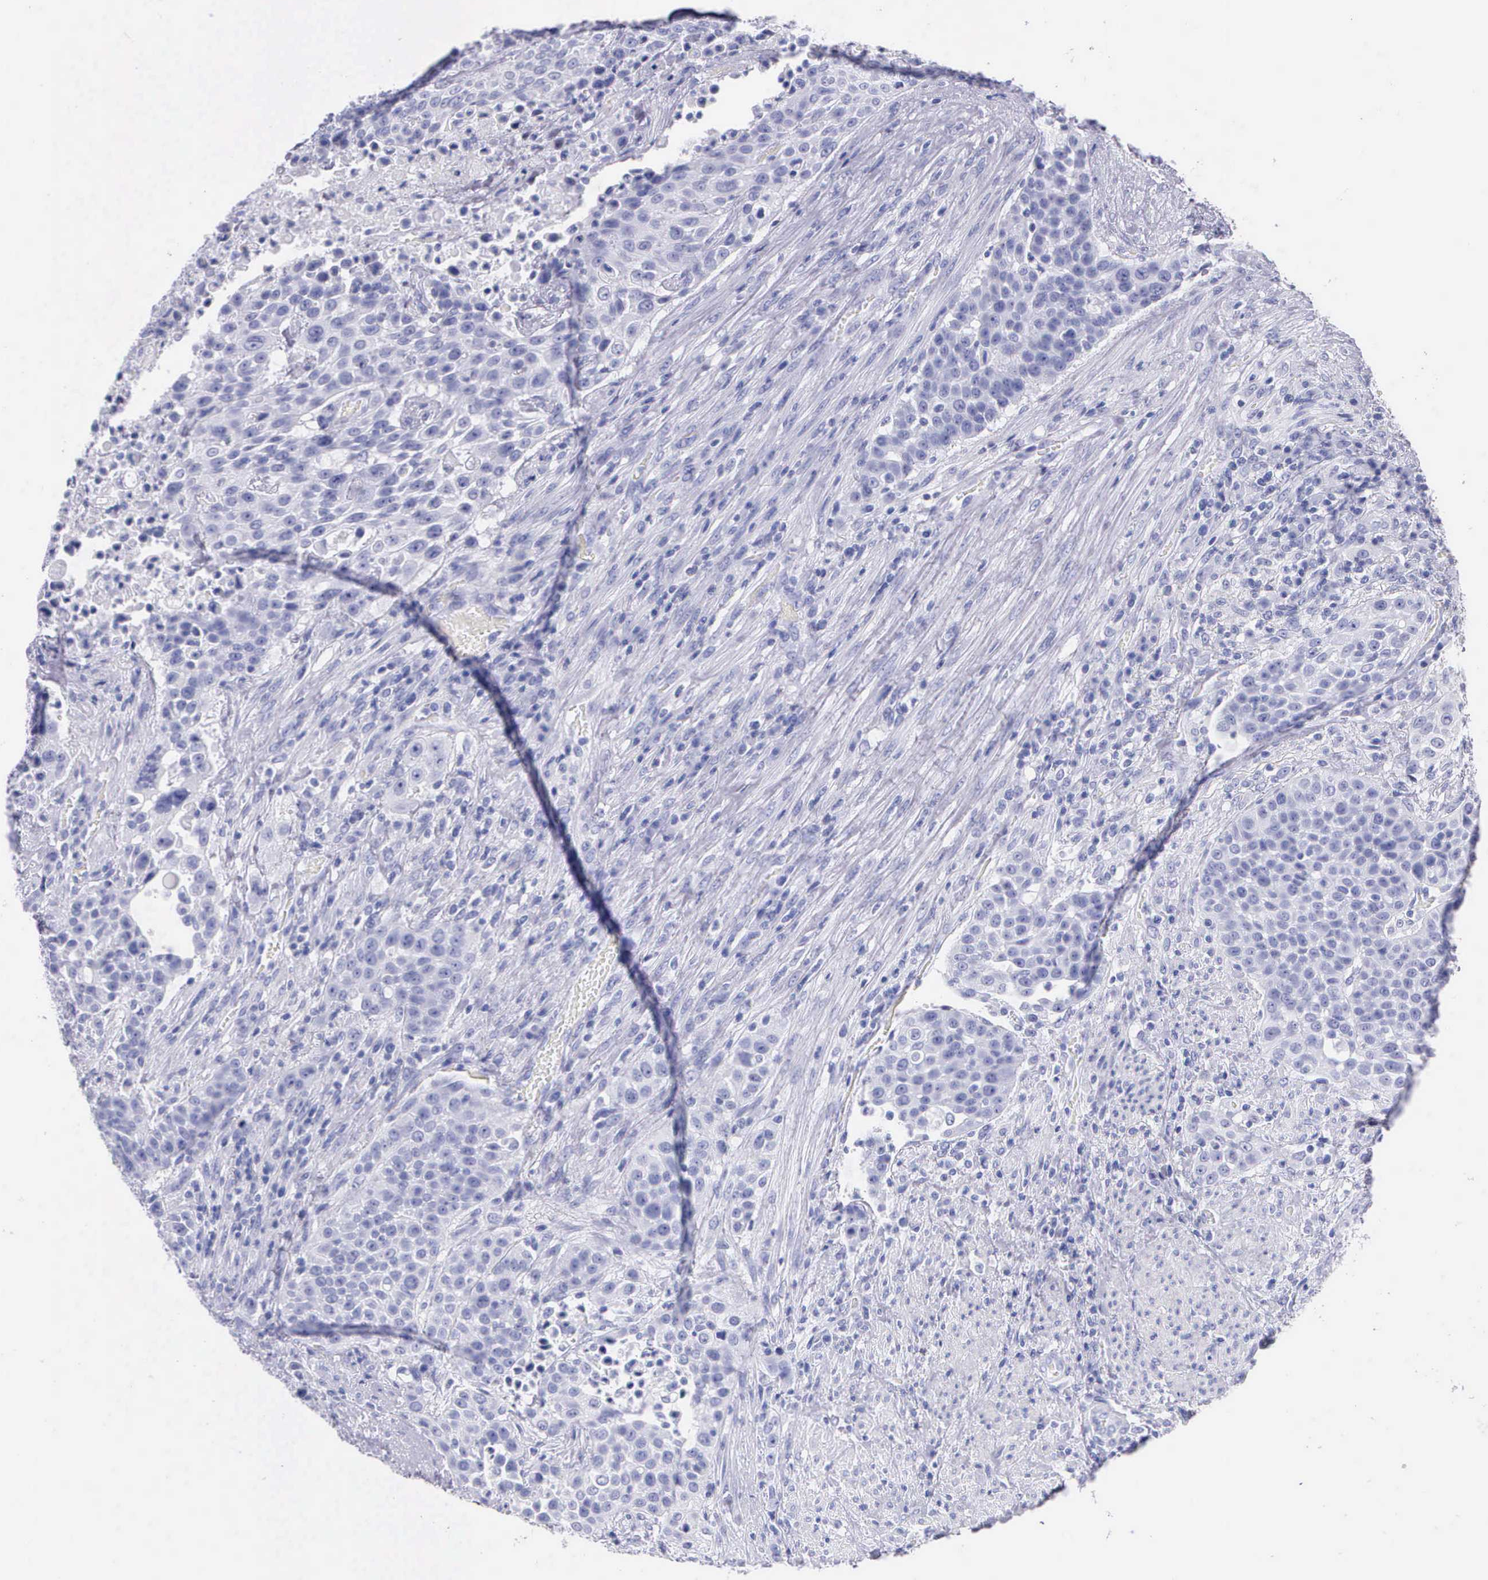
{"staining": {"intensity": "negative", "quantity": "none", "location": "none"}, "tissue": "urothelial cancer", "cell_type": "Tumor cells", "image_type": "cancer", "snomed": [{"axis": "morphology", "description": "Urothelial carcinoma, High grade"}, {"axis": "topography", "description": "Urinary bladder"}], "caption": "This is an immunohistochemistry photomicrograph of high-grade urothelial carcinoma. There is no staining in tumor cells.", "gene": "KLK3", "patient": {"sex": "male", "age": 74}}